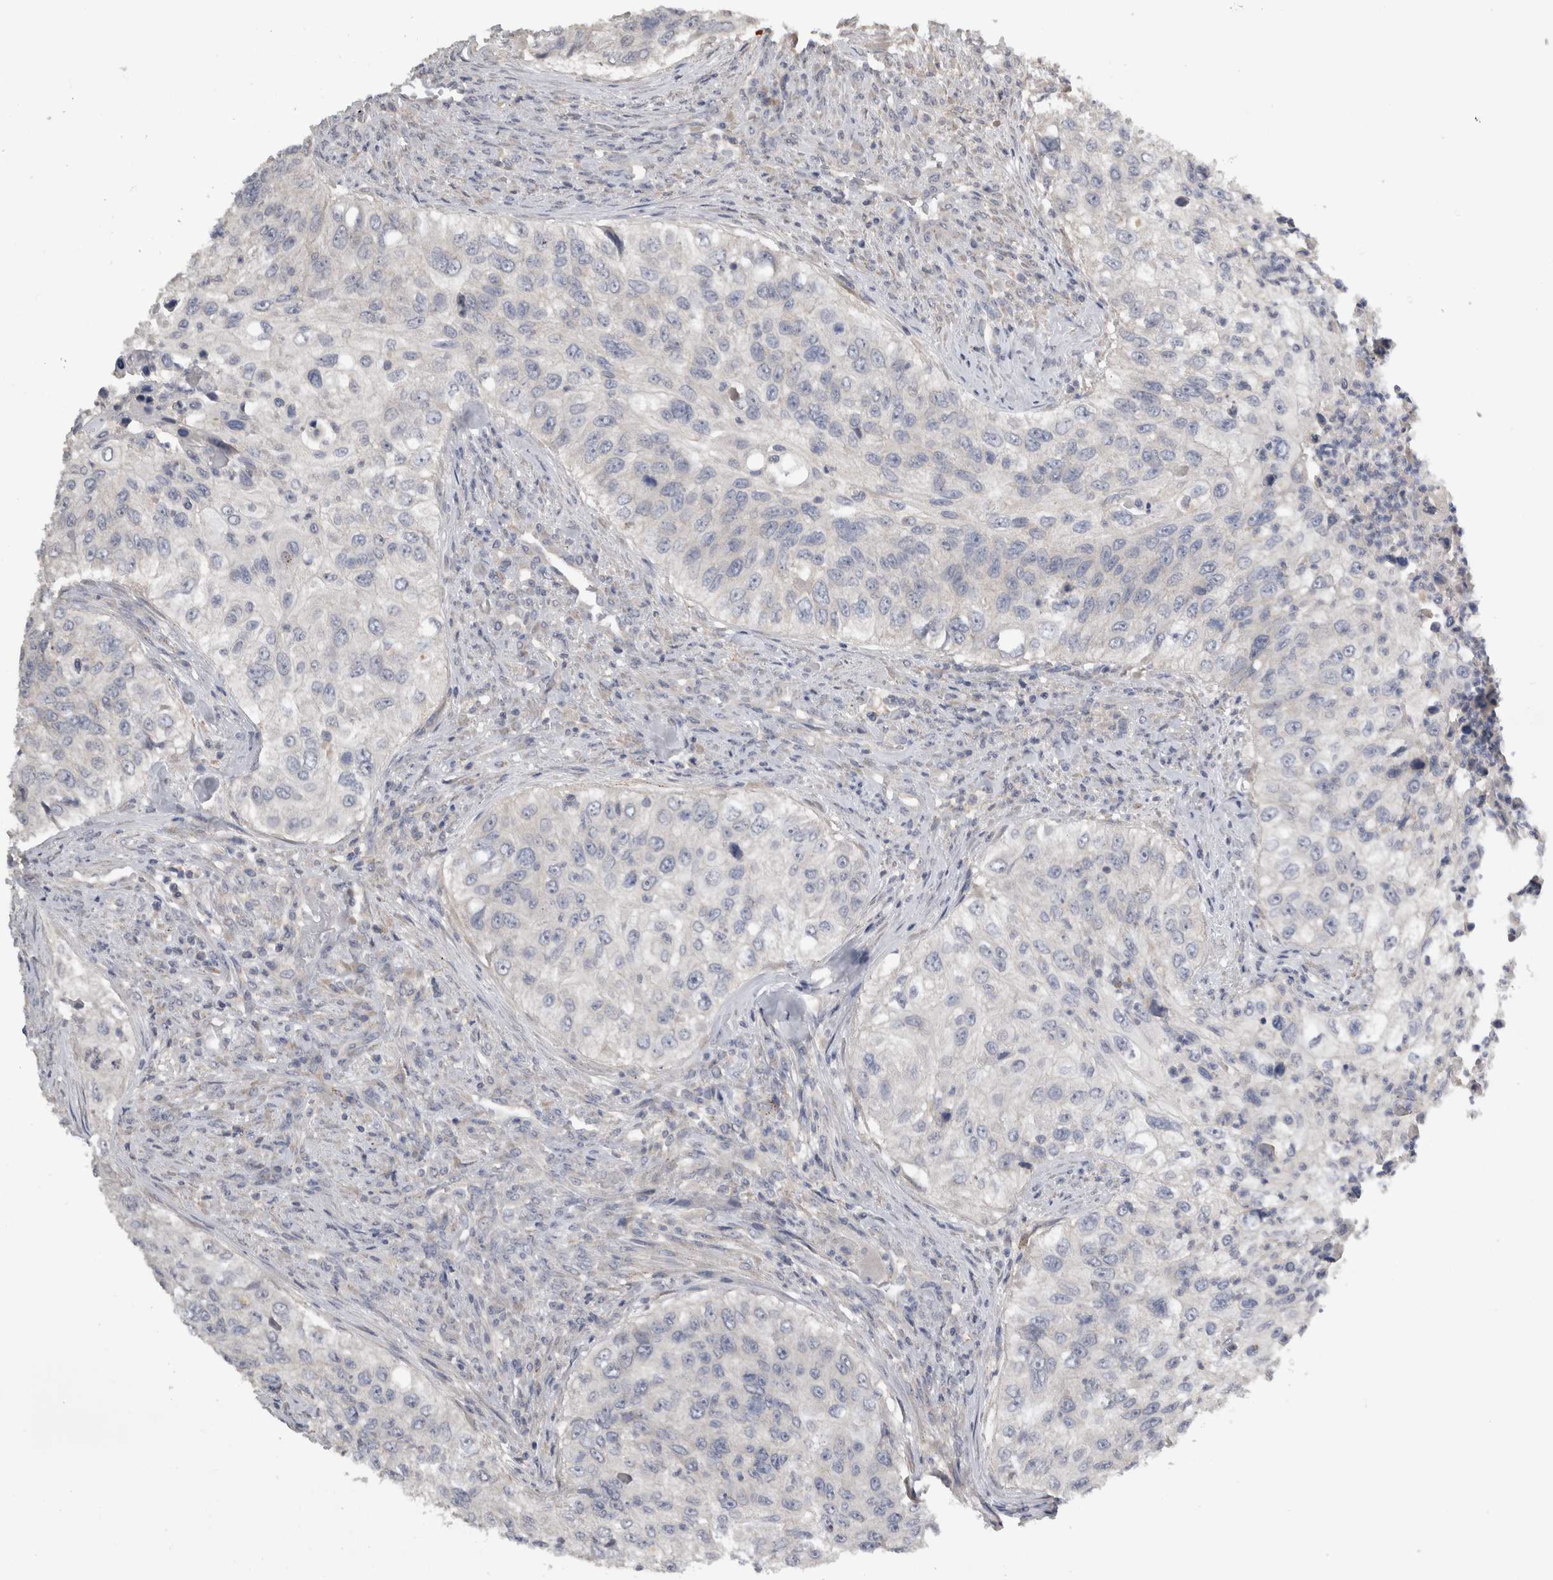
{"staining": {"intensity": "negative", "quantity": "none", "location": "none"}, "tissue": "urothelial cancer", "cell_type": "Tumor cells", "image_type": "cancer", "snomed": [{"axis": "morphology", "description": "Urothelial carcinoma, High grade"}, {"axis": "topography", "description": "Urinary bladder"}], "caption": "Protein analysis of urothelial cancer demonstrates no significant positivity in tumor cells. Brightfield microscopy of immunohistochemistry (IHC) stained with DAB (brown) and hematoxylin (blue), captured at high magnification.", "gene": "SLC22A11", "patient": {"sex": "female", "age": 60}}